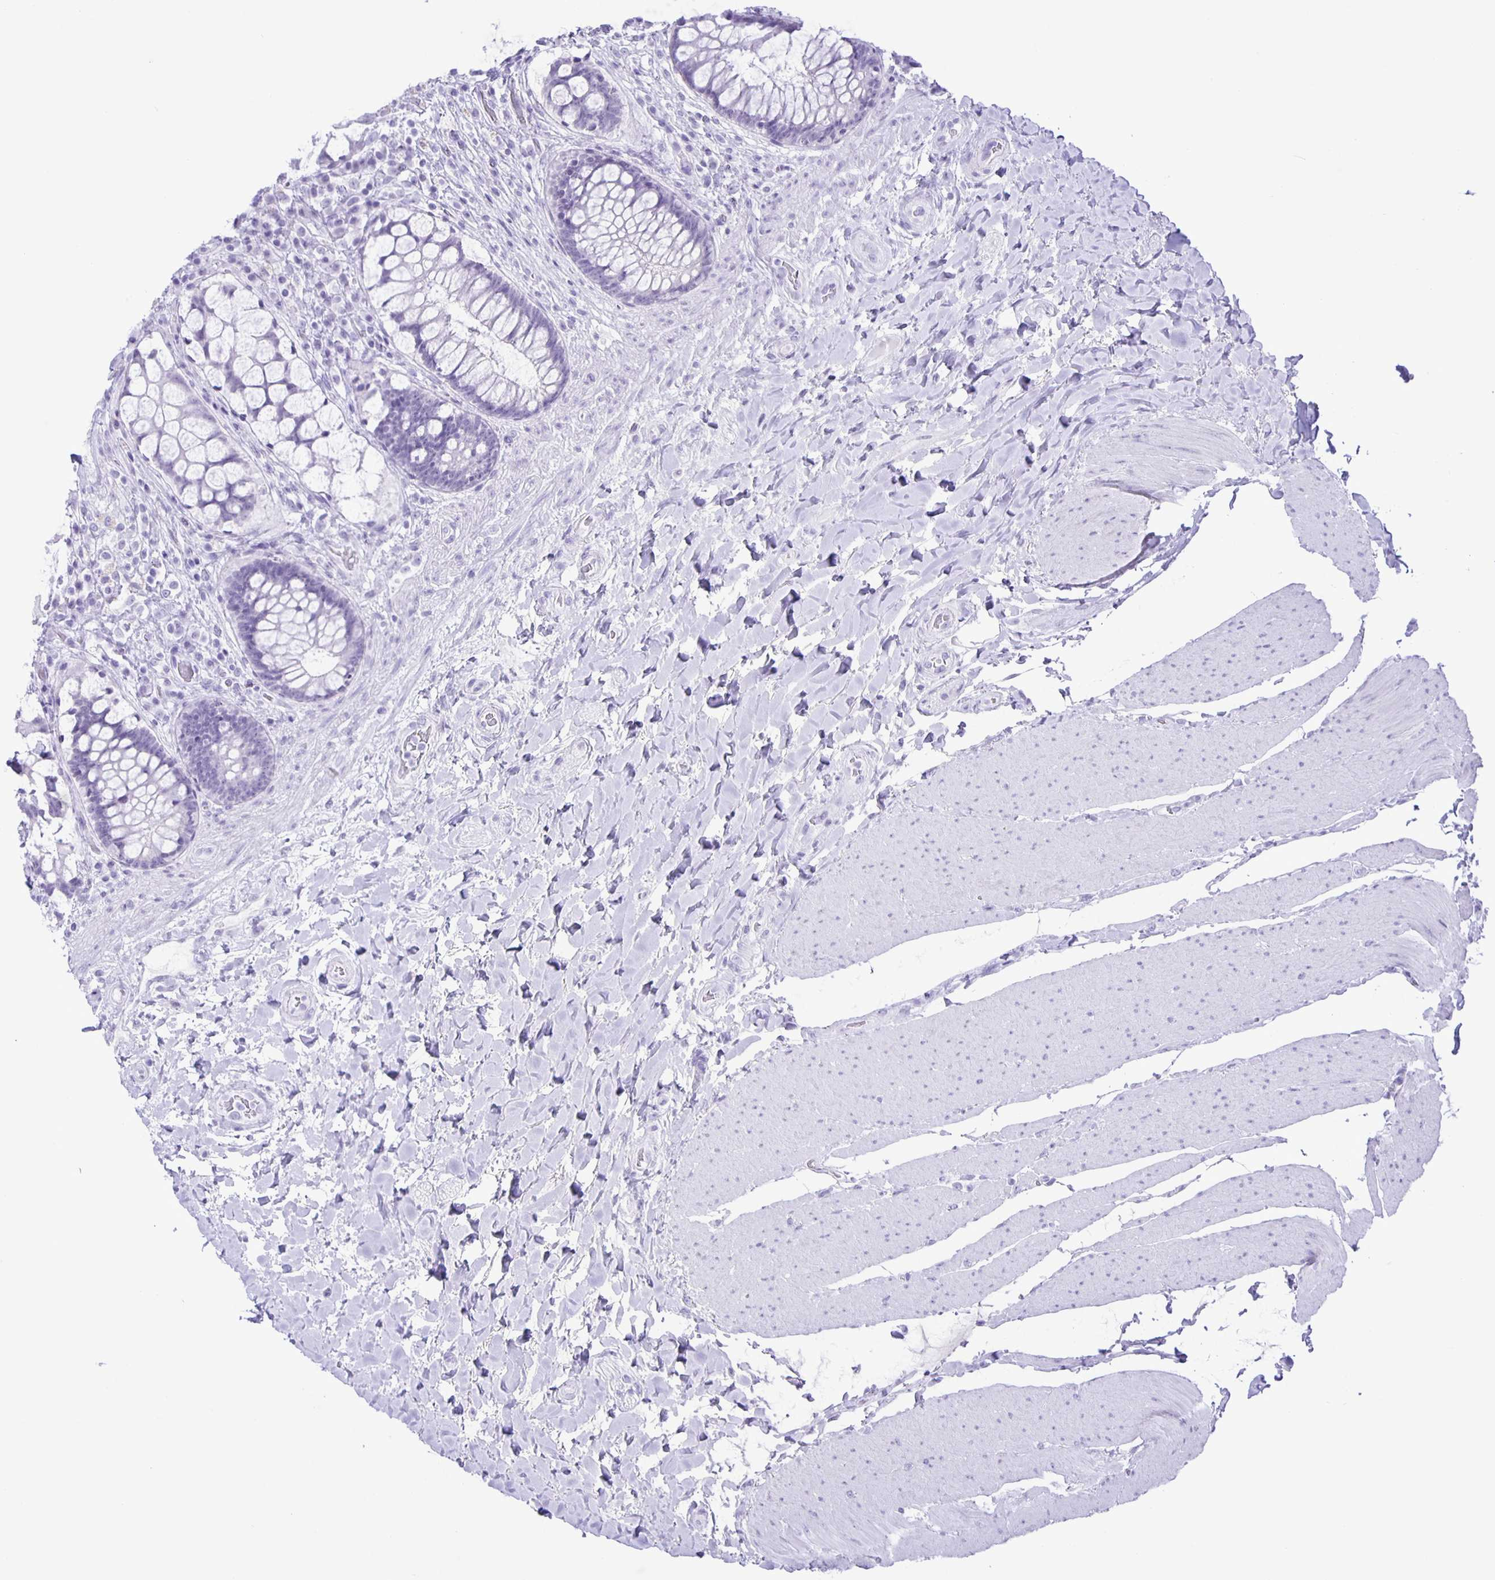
{"staining": {"intensity": "negative", "quantity": "none", "location": "none"}, "tissue": "rectum", "cell_type": "Glandular cells", "image_type": "normal", "snomed": [{"axis": "morphology", "description": "Normal tissue, NOS"}, {"axis": "topography", "description": "Rectum"}], "caption": "Immunohistochemistry (IHC) histopathology image of unremarkable rectum stained for a protein (brown), which shows no expression in glandular cells. (Immunohistochemistry, brightfield microscopy, high magnification).", "gene": "EZHIP", "patient": {"sex": "female", "age": 58}}